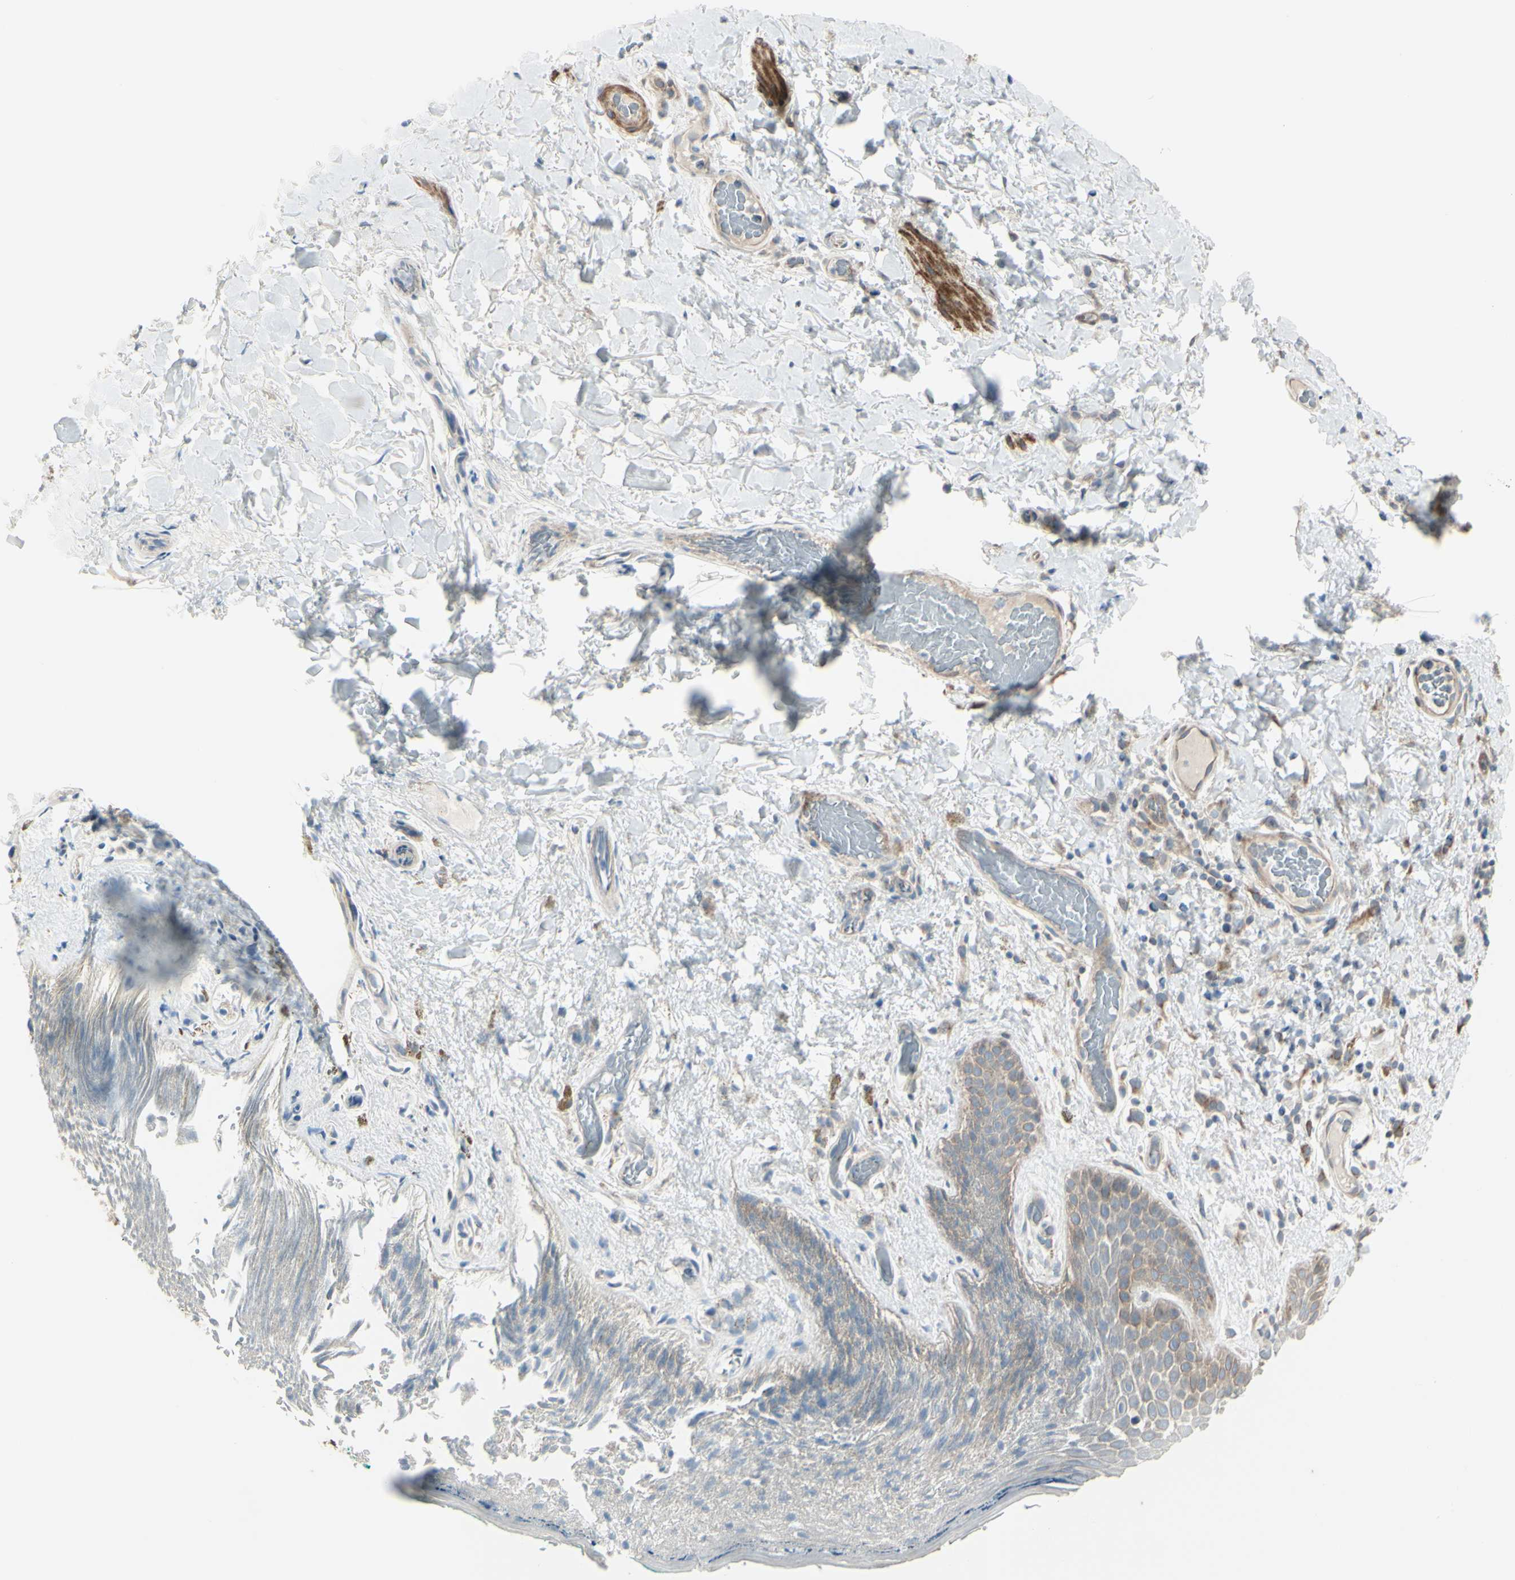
{"staining": {"intensity": "moderate", "quantity": "<25%", "location": "cytoplasmic/membranous"}, "tissue": "skin", "cell_type": "Epidermal cells", "image_type": "normal", "snomed": [{"axis": "morphology", "description": "Normal tissue, NOS"}, {"axis": "topography", "description": "Anal"}], "caption": "Protein analysis of normal skin exhibits moderate cytoplasmic/membranous expression in about <25% of epidermal cells. (DAB = brown stain, brightfield microscopy at high magnification).", "gene": "LRRK1", "patient": {"sex": "male", "age": 74}}